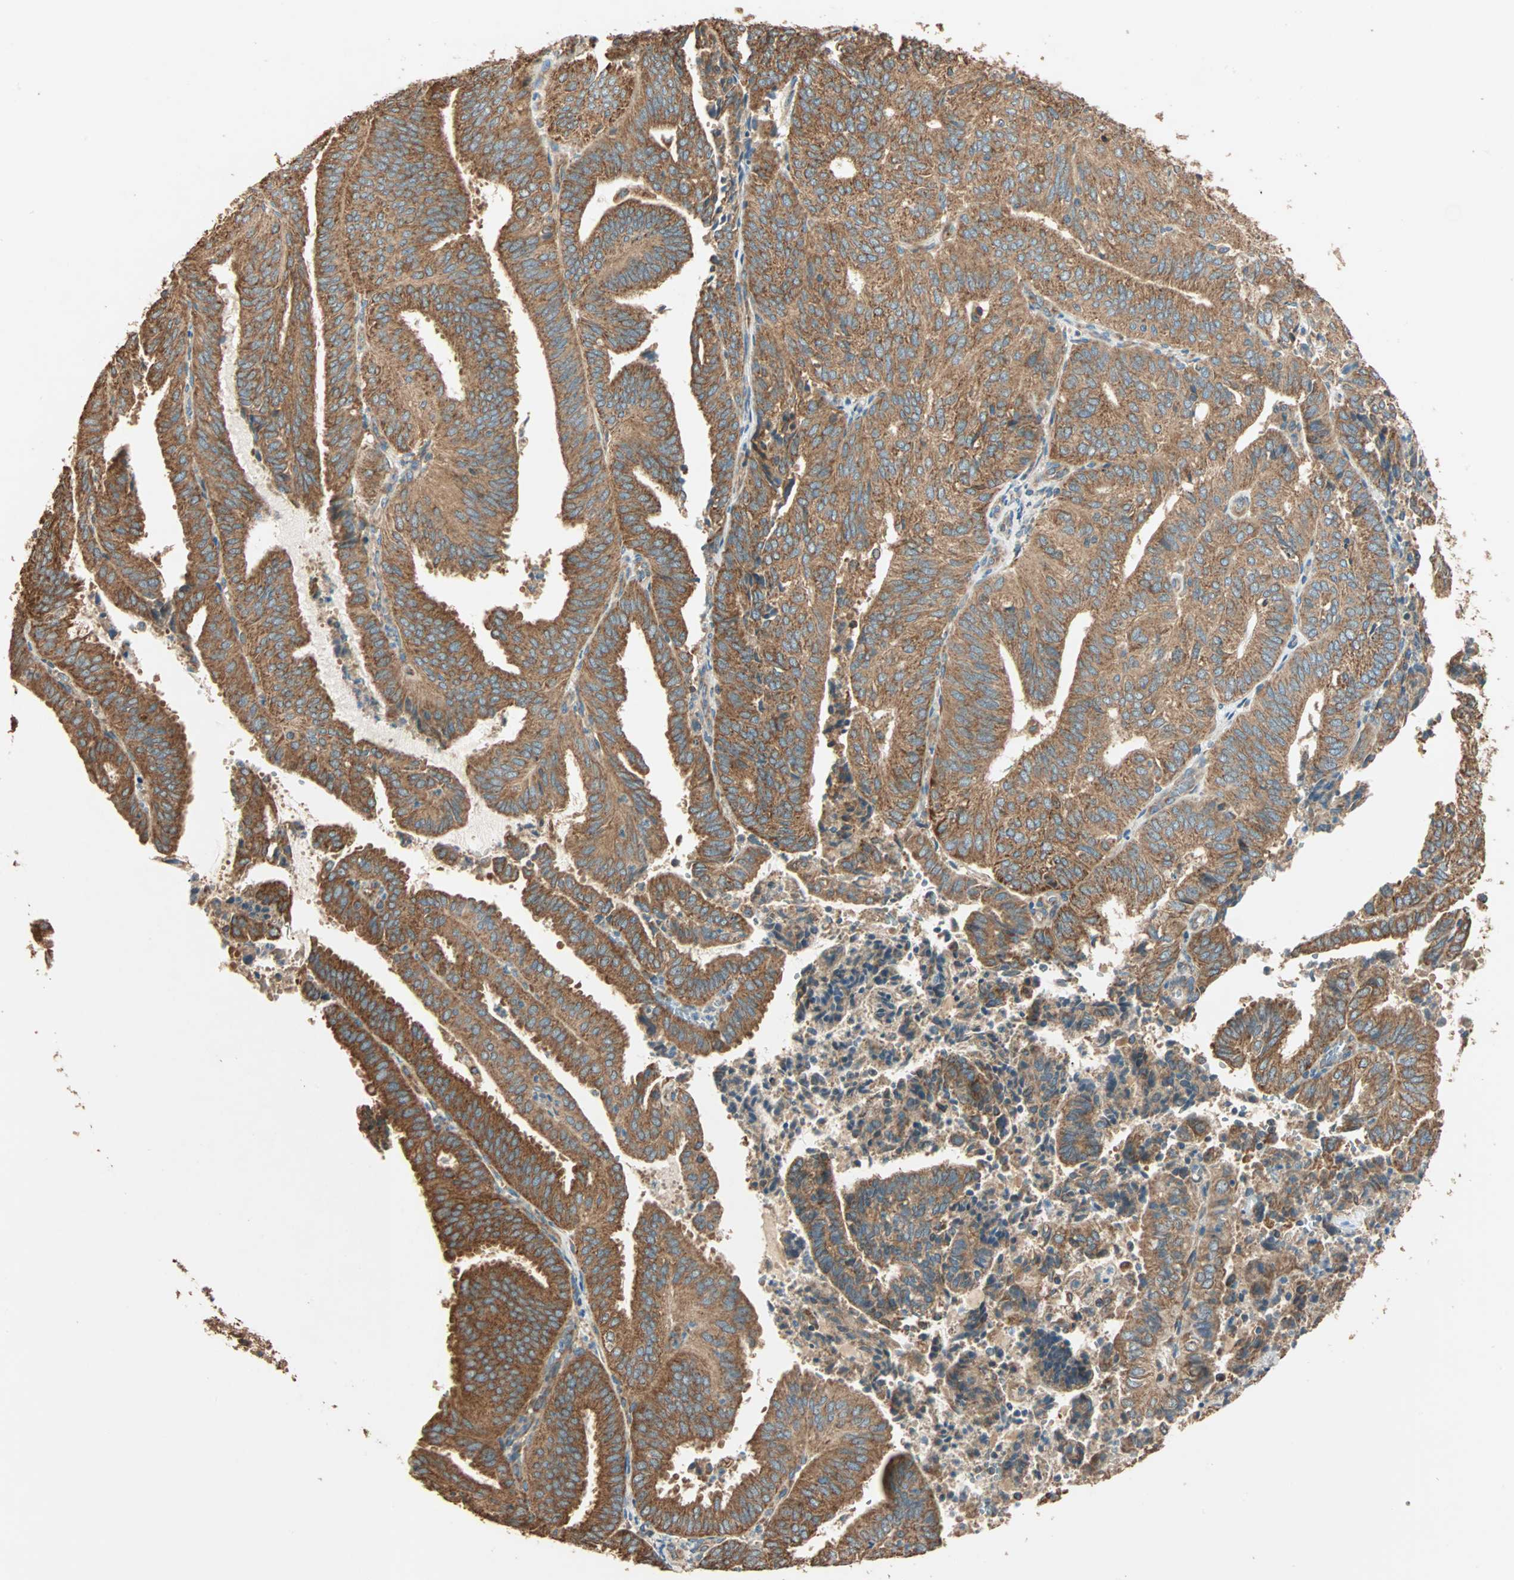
{"staining": {"intensity": "strong", "quantity": ">75%", "location": "cytoplasmic/membranous"}, "tissue": "endometrial cancer", "cell_type": "Tumor cells", "image_type": "cancer", "snomed": [{"axis": "morphology", "description": "Adenocarcinoma, NOS"}, {"axis": "topography", "description": "Uterus"}], "caption": "Protein staining shows strong cytoplasmic/membranous positivity in about >75% of tumor cells in adenocarcinoma (endometrial).", "gene": "EIF4G2", "patient": {"sex": "female", "age": 60}}